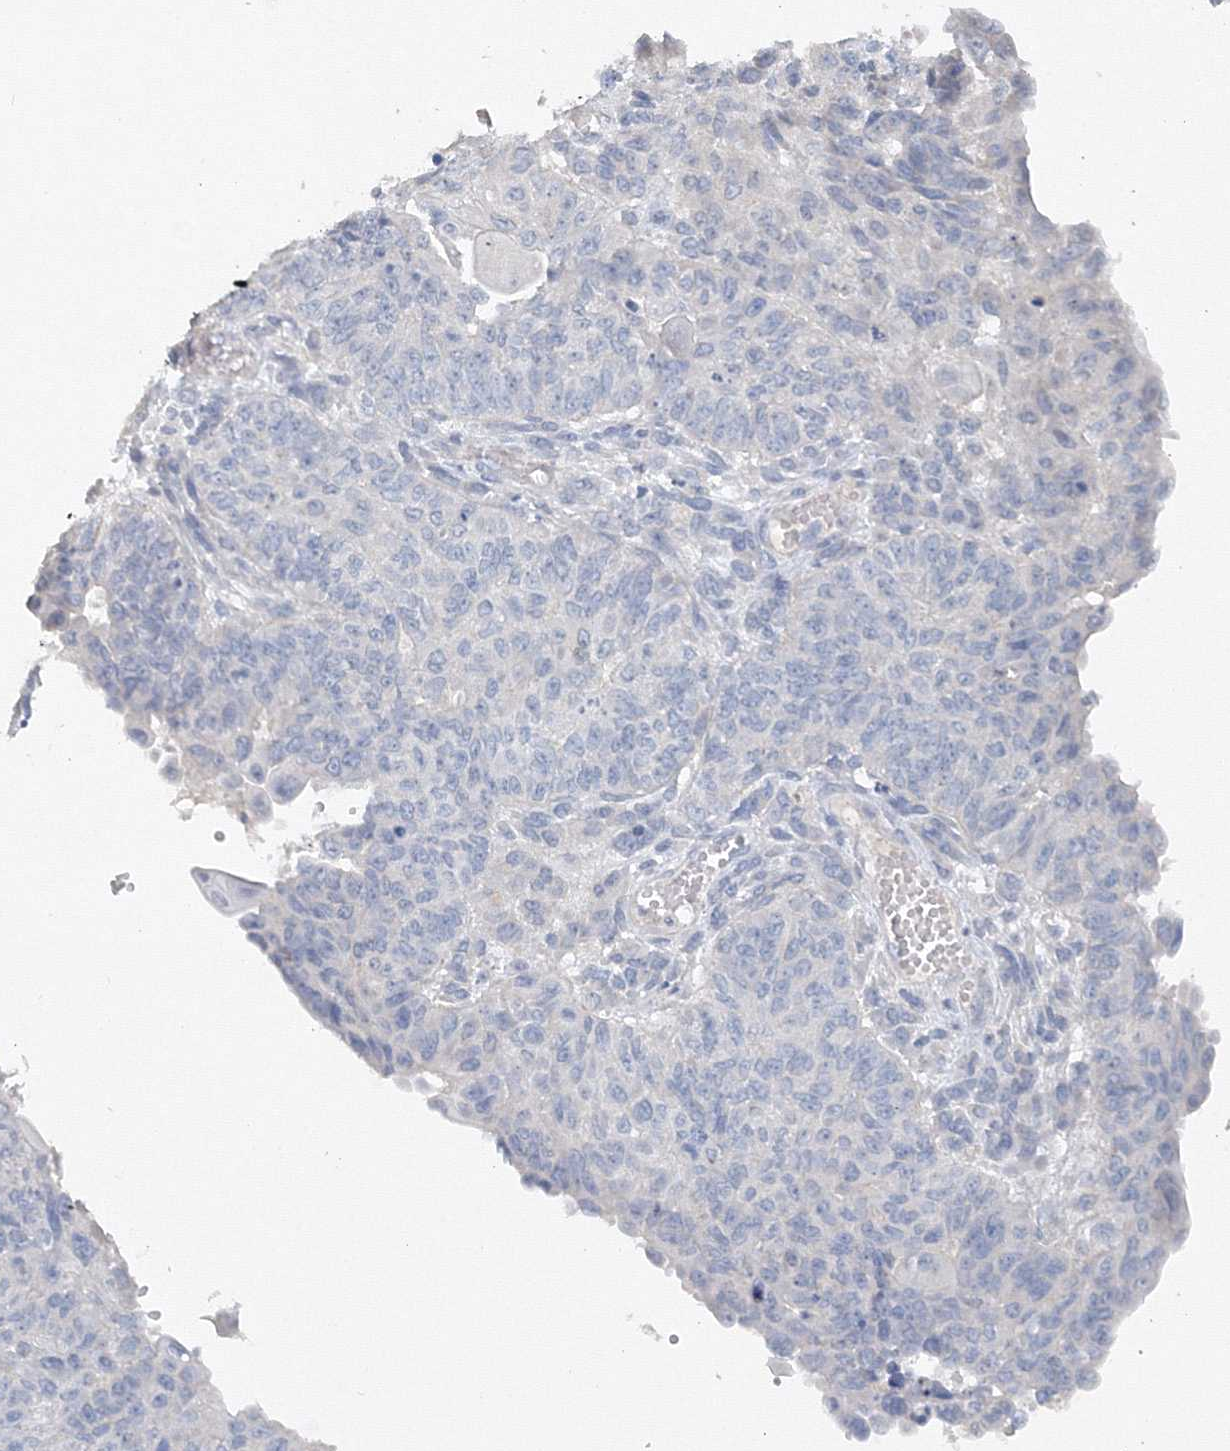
{"staining": {"intensity": "negative", "quantity": "none", "location": "none"}, "tissue": "endometrial cancer", "cell_type": "Tumor cells", "image_type": "cancer", "snomed": [{"axis": "morphology", "description": "Adenocarcinoma, NOS"}, {"axis": "topography", "description": "Endometrium"}], "caption": "DAB immunohistochemical staining of adenocarcinoma (endometrial) shows no significant expression in tumor cells.", "gene": "OSBPL6", "patient": {"sex": "female", "age": 32}}